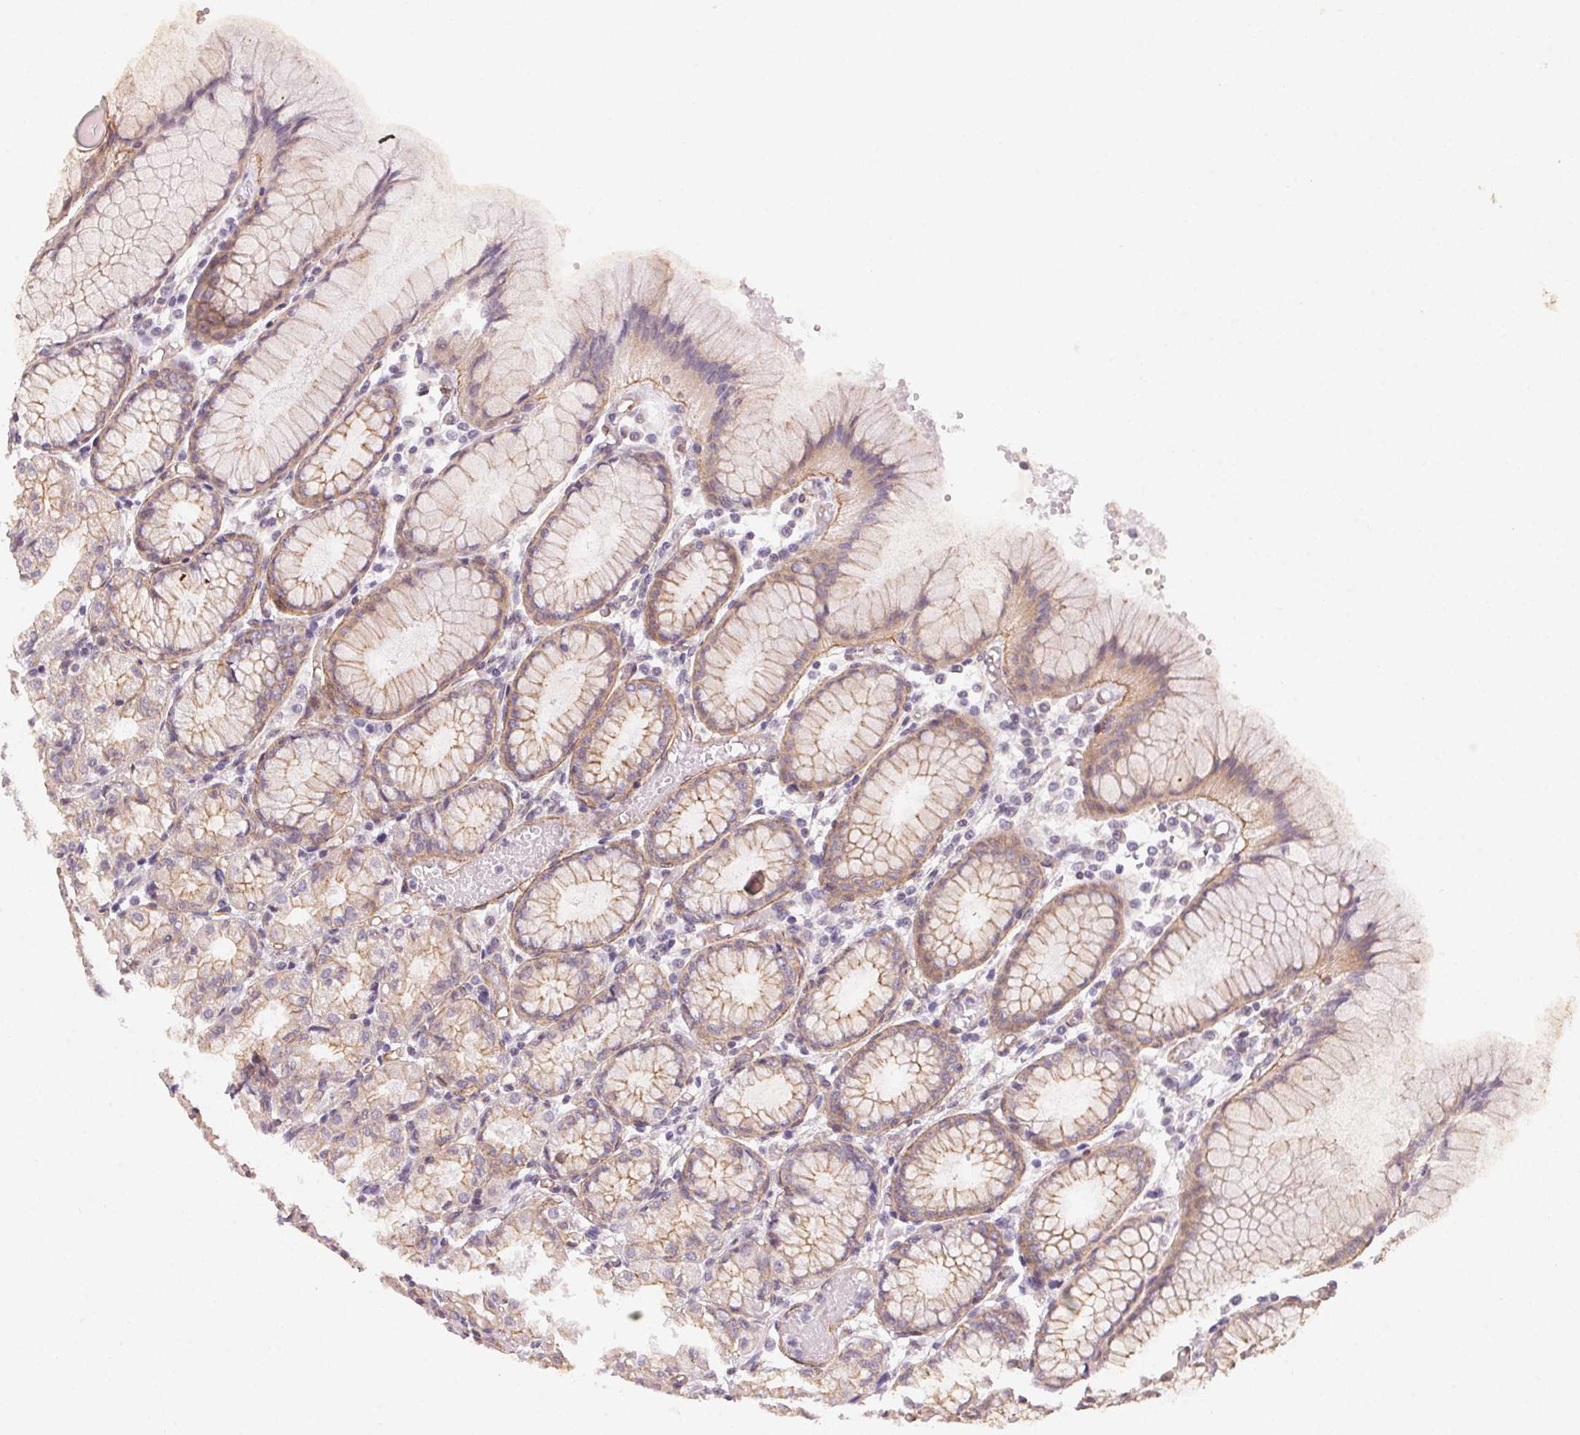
{"staining": {"intensity": "weak", "quantity": "25%-75%", "location": "cytoplasmic/membranous"}, "tissue": "stomach", "cell_type": "Glandular cells", "image_type": "normal", "snomed": [{"axis": "morphology", "description": "Normal tissue, NOS"}, {"axis": "topography", "description": "Stomach"}], "caption": "A brown stain highlights weak cytoplasmic/membranous positivity of a protein in glandular cells of unremarkable stomach. (DAB (3,3'-diaminobenzidine) IHC, brown staining for protein, blue staining for nuclei).", "gene": "PLA2G4F", "patient": {"sex": "female", "age": 57}}